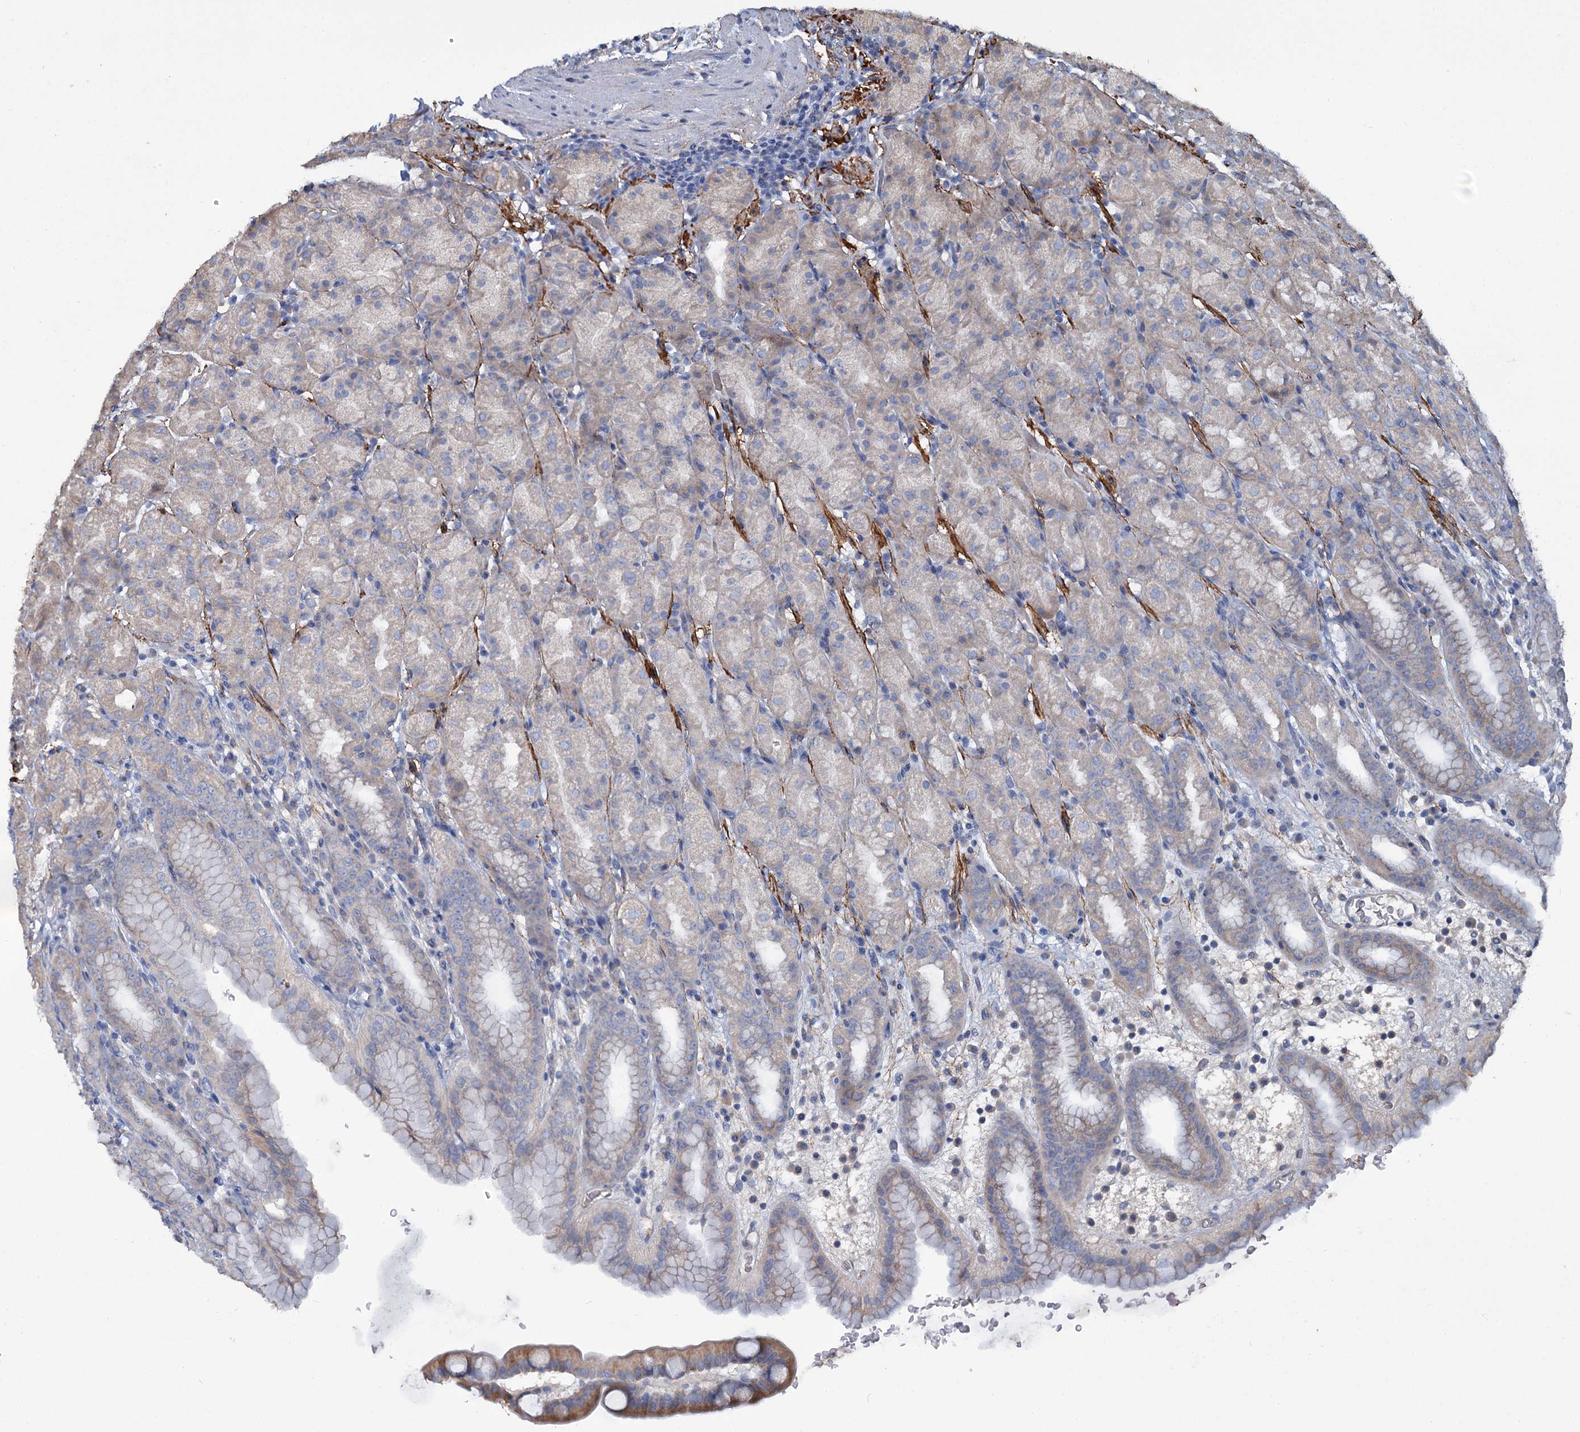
{"staining": {"intensity": "negative", "quantity": "none", "location": "none"}, "tissue": "stomach", "cell_type": "Glandular cells", "image_type": "normal", "snomed": [{"axis": "morphology", "description": "Normal tissue, NOS"}, {"axis": "topography", "description": "Stomach, upper"}], "caption": "Stomach was stained to show a protein in brown. There is no significant positivity in glandular cells. (Brightfield microscopy of DAB immunohistochemistry (IHC) at high magnification).", "gene": "URAD", "patient": {"sex": "male", "age": 68}}